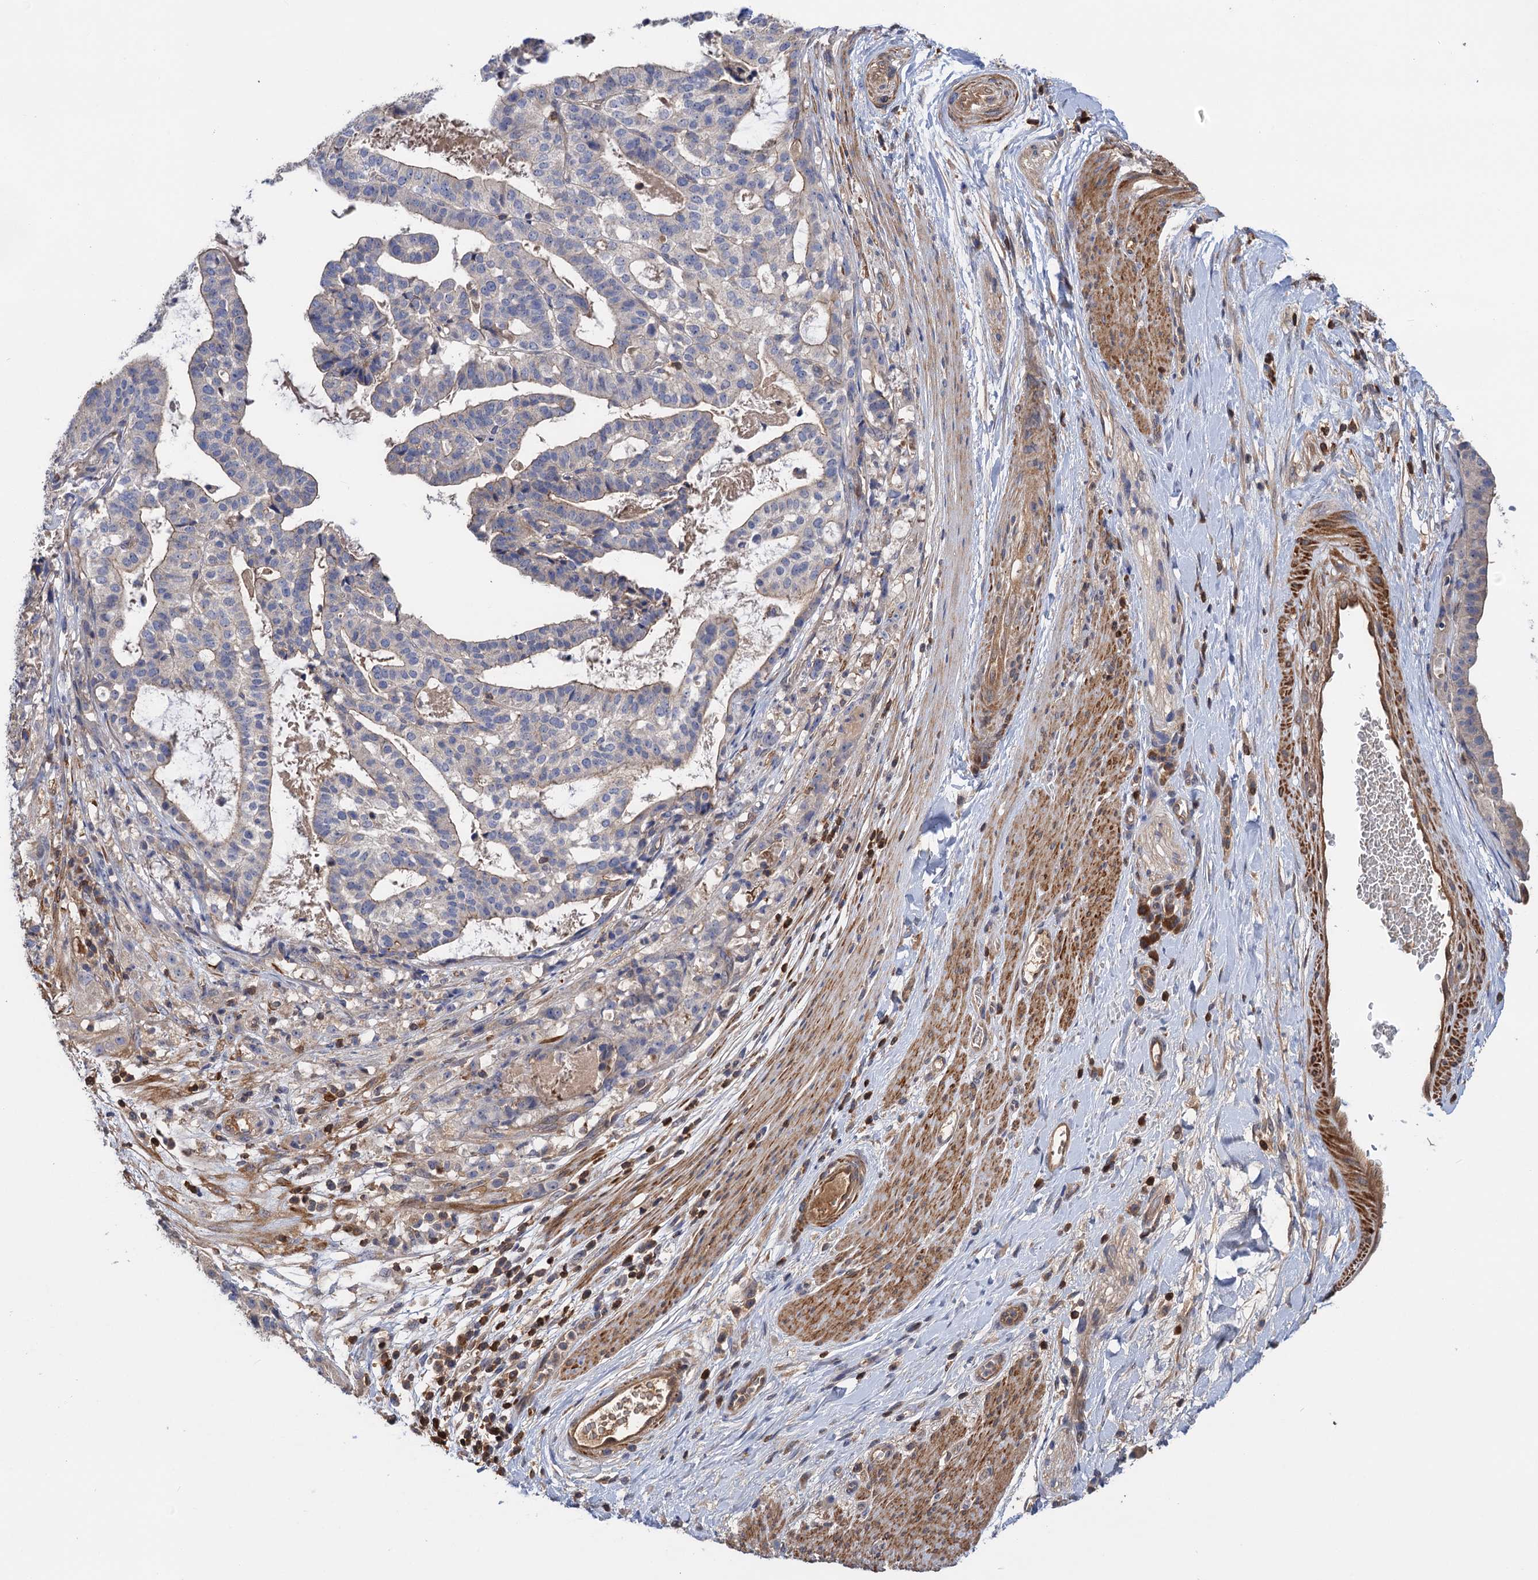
{"staining": {"intensity": "negative", "quantity": "none", "location": "none"}, "tissue": "stomach cancer", "cell_type": "Tumor cells", "image_type": "cancer", "snomed": [{"axis": "morphology", "description": "Adenocarcinoma, NOS"}, {"axis": "topography", "description": "Stomach"}], "caption": "Tumor cells are negative for brown protein staining in adenocarcinoma (stomach).", "gene": "DGKA", "patient": {"sex": "male", "age": 48}}